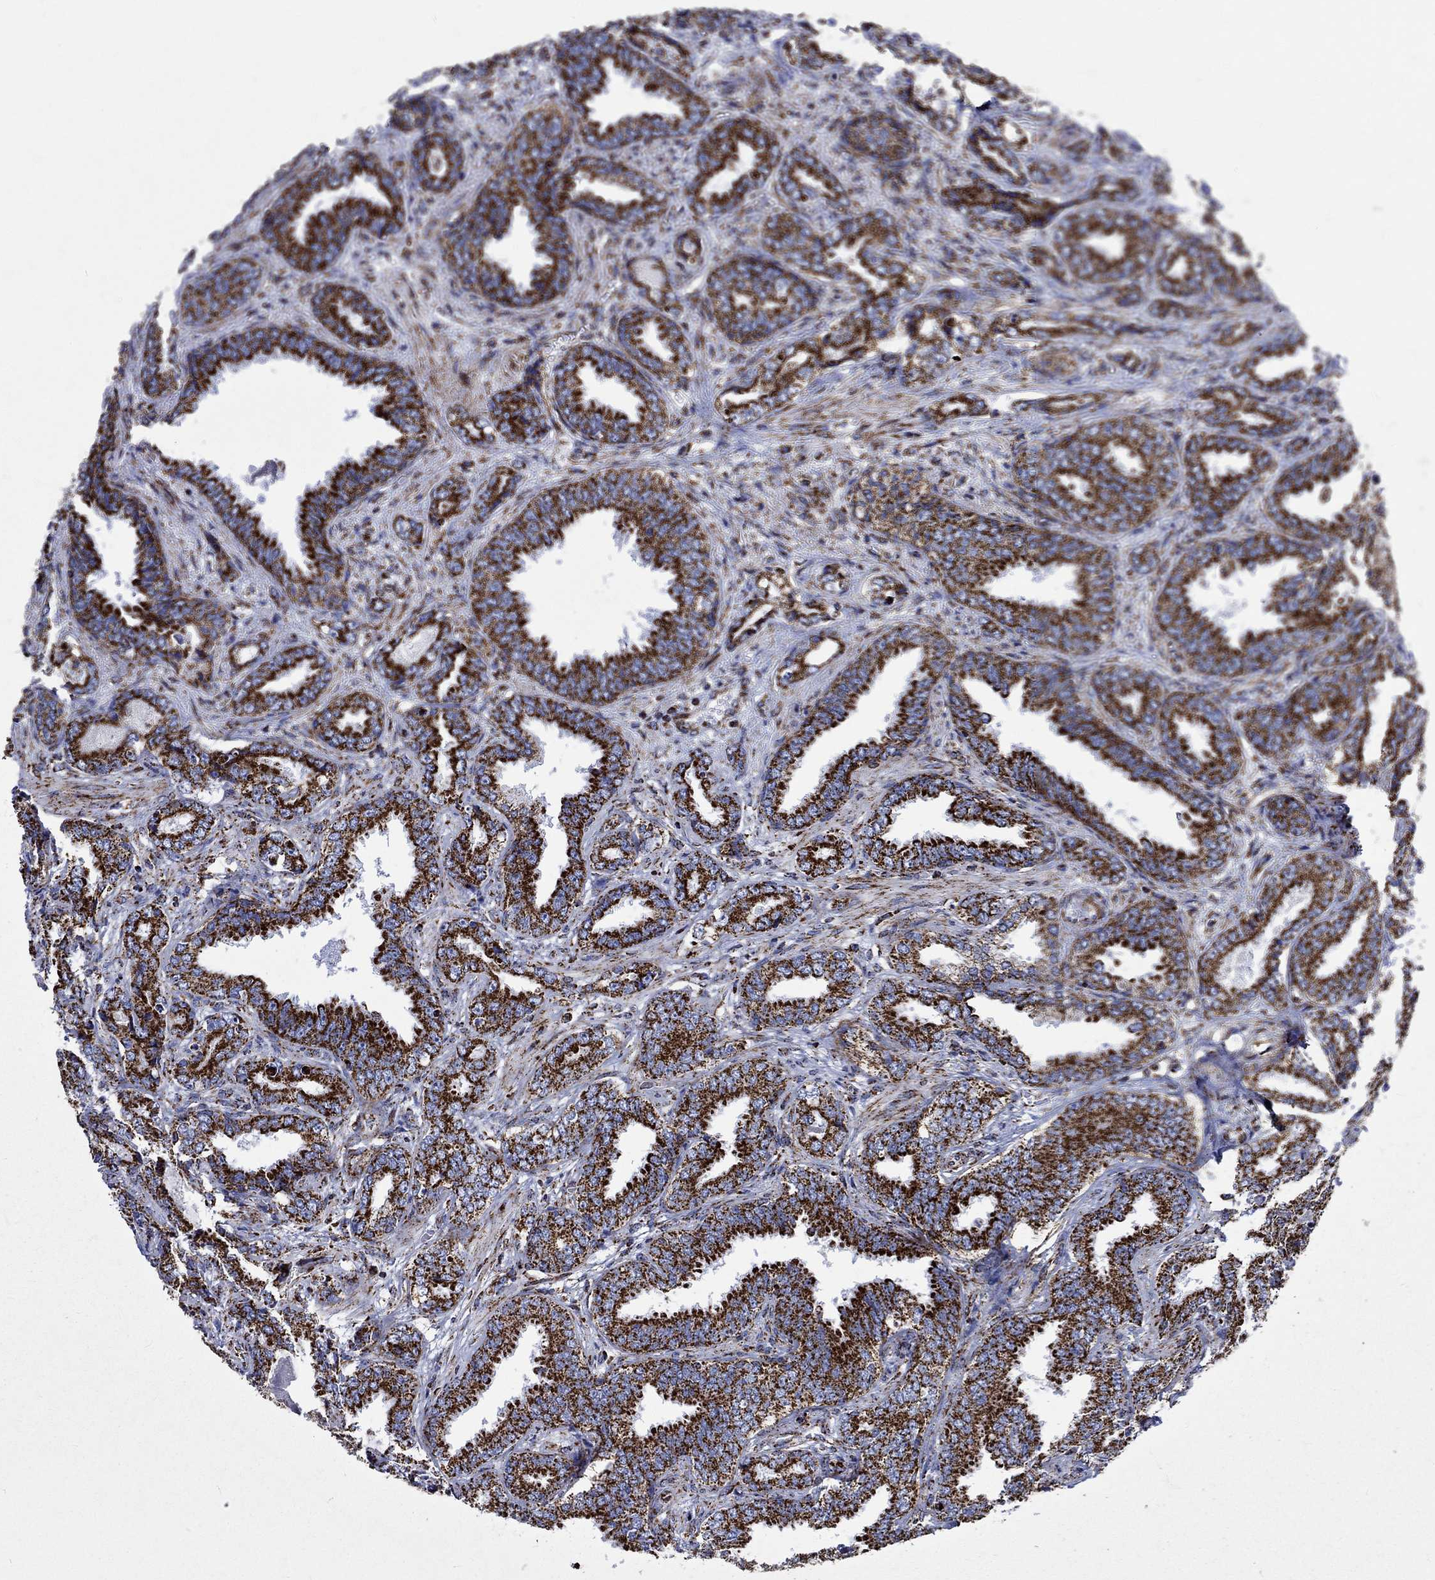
{"staining": {"intensity": "strong", "quantity": ">75%", "location": "cytoplasmic/membranous"}, "tissue": "prostate cancer", "cell_type": "Tumor cells", "image_type": "cancer", "snomed": [{"axis": "morphology", "description": "Adenocarcinoma, Low grade"}, {"axis": "topography", "description": "Prostate"}], "caption": "Immunohistochemistry histopathology image of neoplastic tissue: prostate cancer (low-grade adenocarcinoma) stained using immunohistochemistry shows high levels of strong protein expression localized specifically in the cytoplasmic/membranous of tumor cells, appearing as a cytoplasmic/membranous brown color.", "gene": "RCE1", "patient": {"sex": "male", "age": 68}}